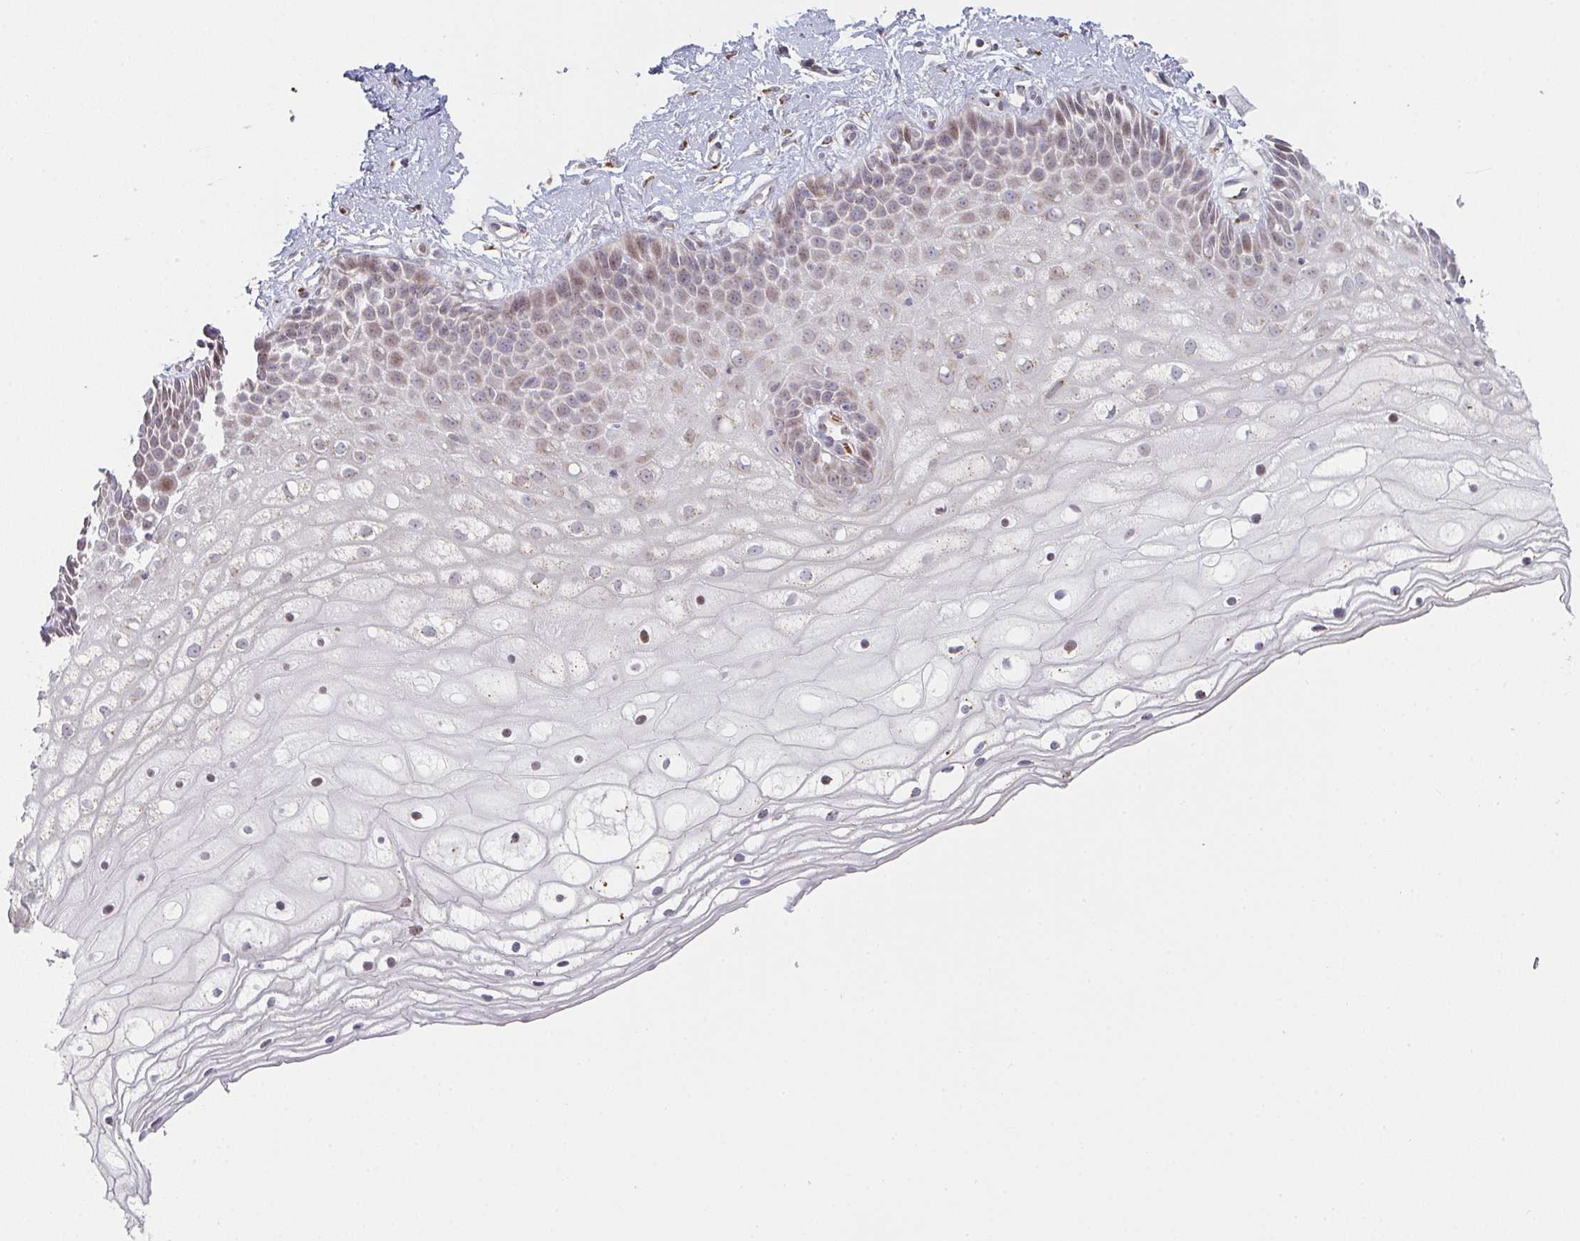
{"staining": {"intensity": "weak", "quantity": "25%-75%", "location": "cytoplasmic/membranous"}, "tissue": "cervix", "cell_type": "Glandular cells", "image_type": "normal", "snomed": [{"axis": "morphology", "description": "Normal tissue, NOS"}, {"axis": "topography", "description": "Cervix"}], "caption": "This image demonstrates normal cervix stained with immunohistochemistry to label a protein in brown. The cytoplasmic/membranous of glandular cells show weak positivity for the protein. Nuclei are counter-stained blue.", "gene": "ZNF526", "patient": {"sex": "female", "age": 36}}